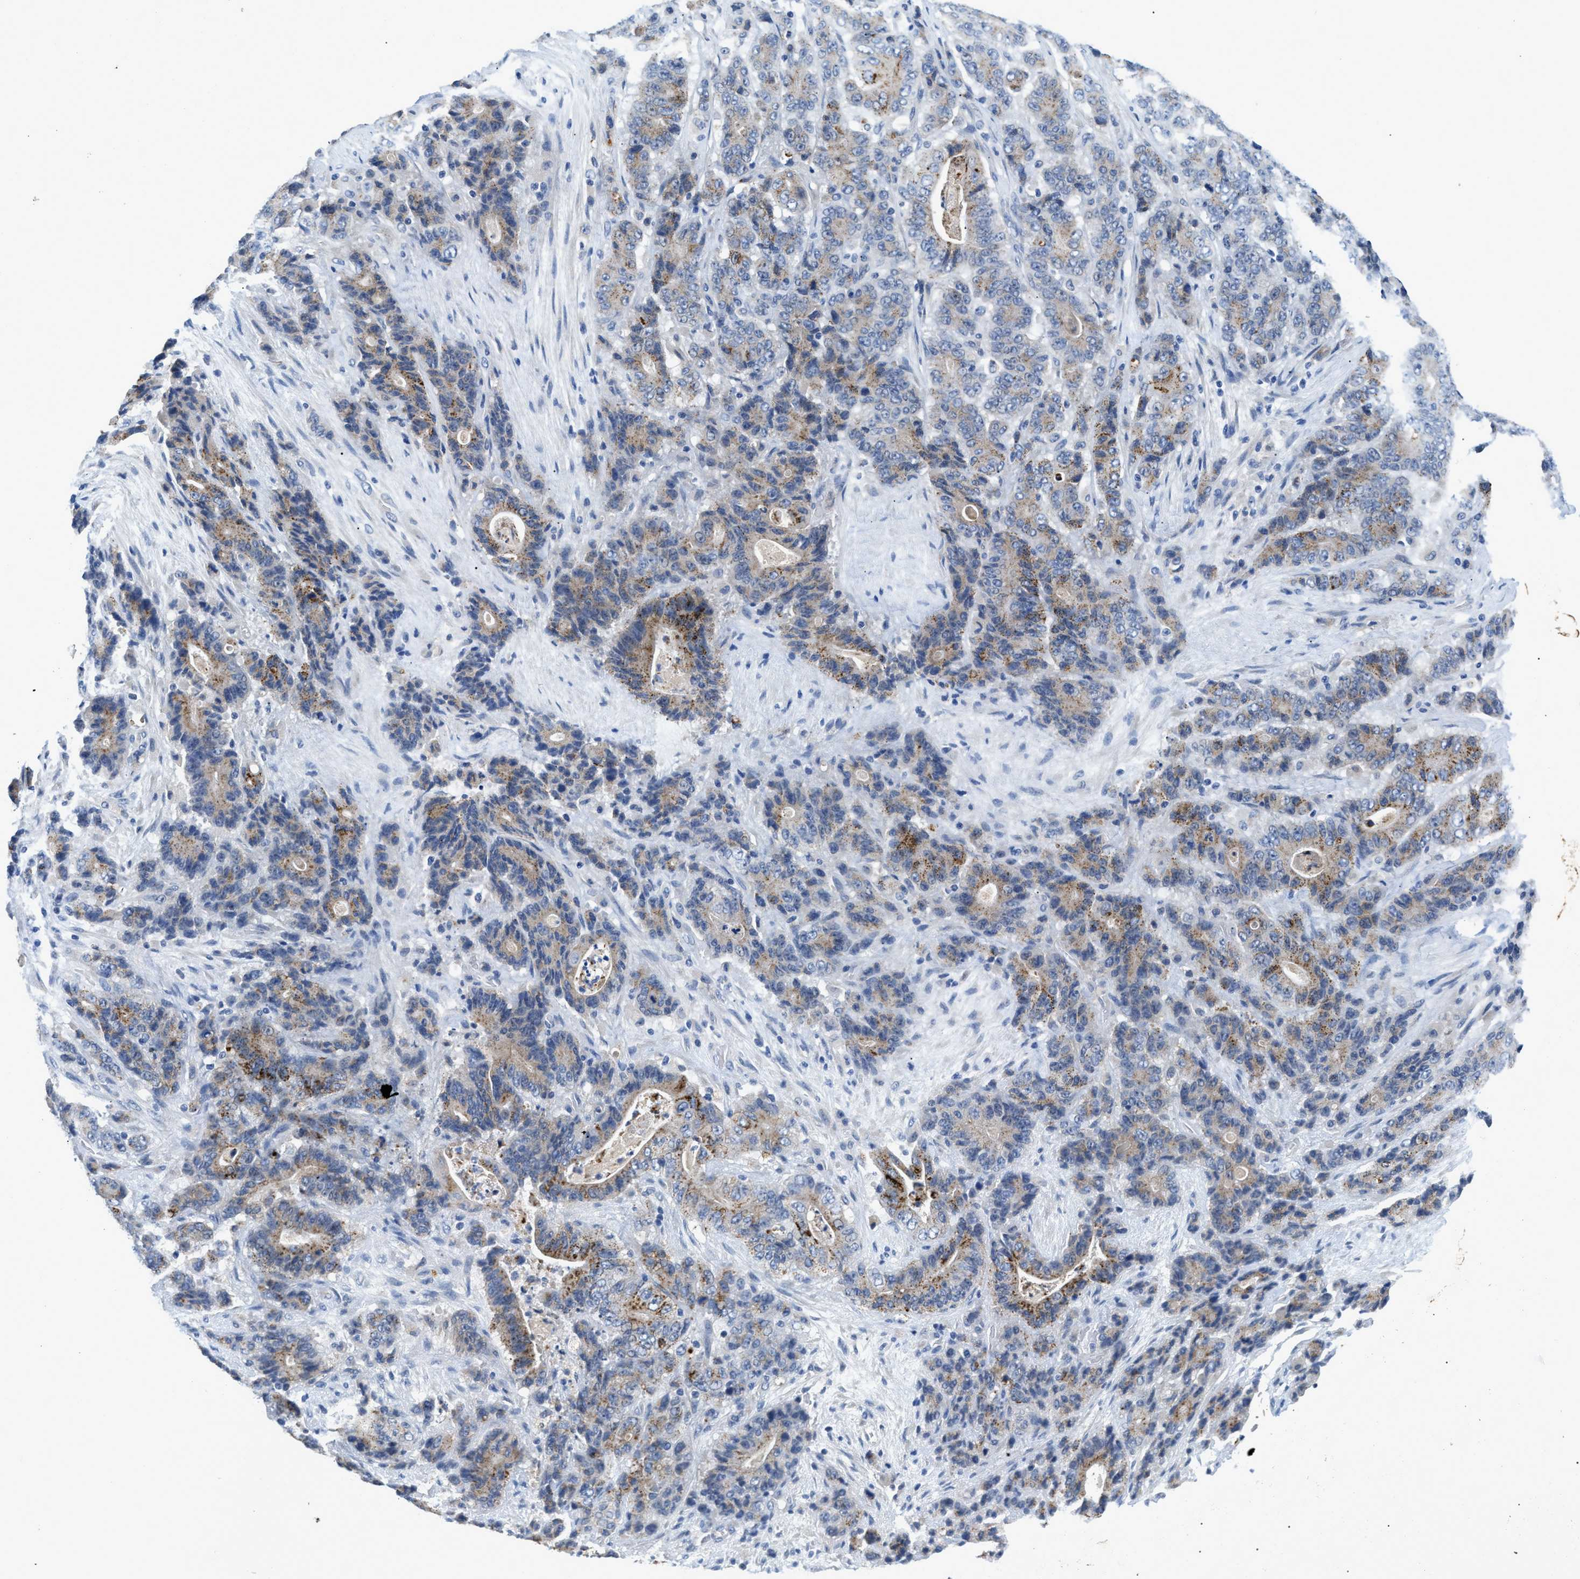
{"staining": {"intensity": "moderate", "quantity": "25%-75%", "location": "cytoplasmic/membranous"}, "tissue": "stomach cancer", "cell_type": "Tumor cells", "image_type": "cancer", "snomed": [{"axis": "morphology", "description": "Adenocarcinoma, NOS"}, {"axis": "topography", "description": "Stomach"}], "caption": "Human stomach cancer (adenocarcinoma) stained with a protein marker demonstrates moderate staining in tumor cells.", "gene": "TSPAN3", "patient": {"sex": "female", "age": 73}}